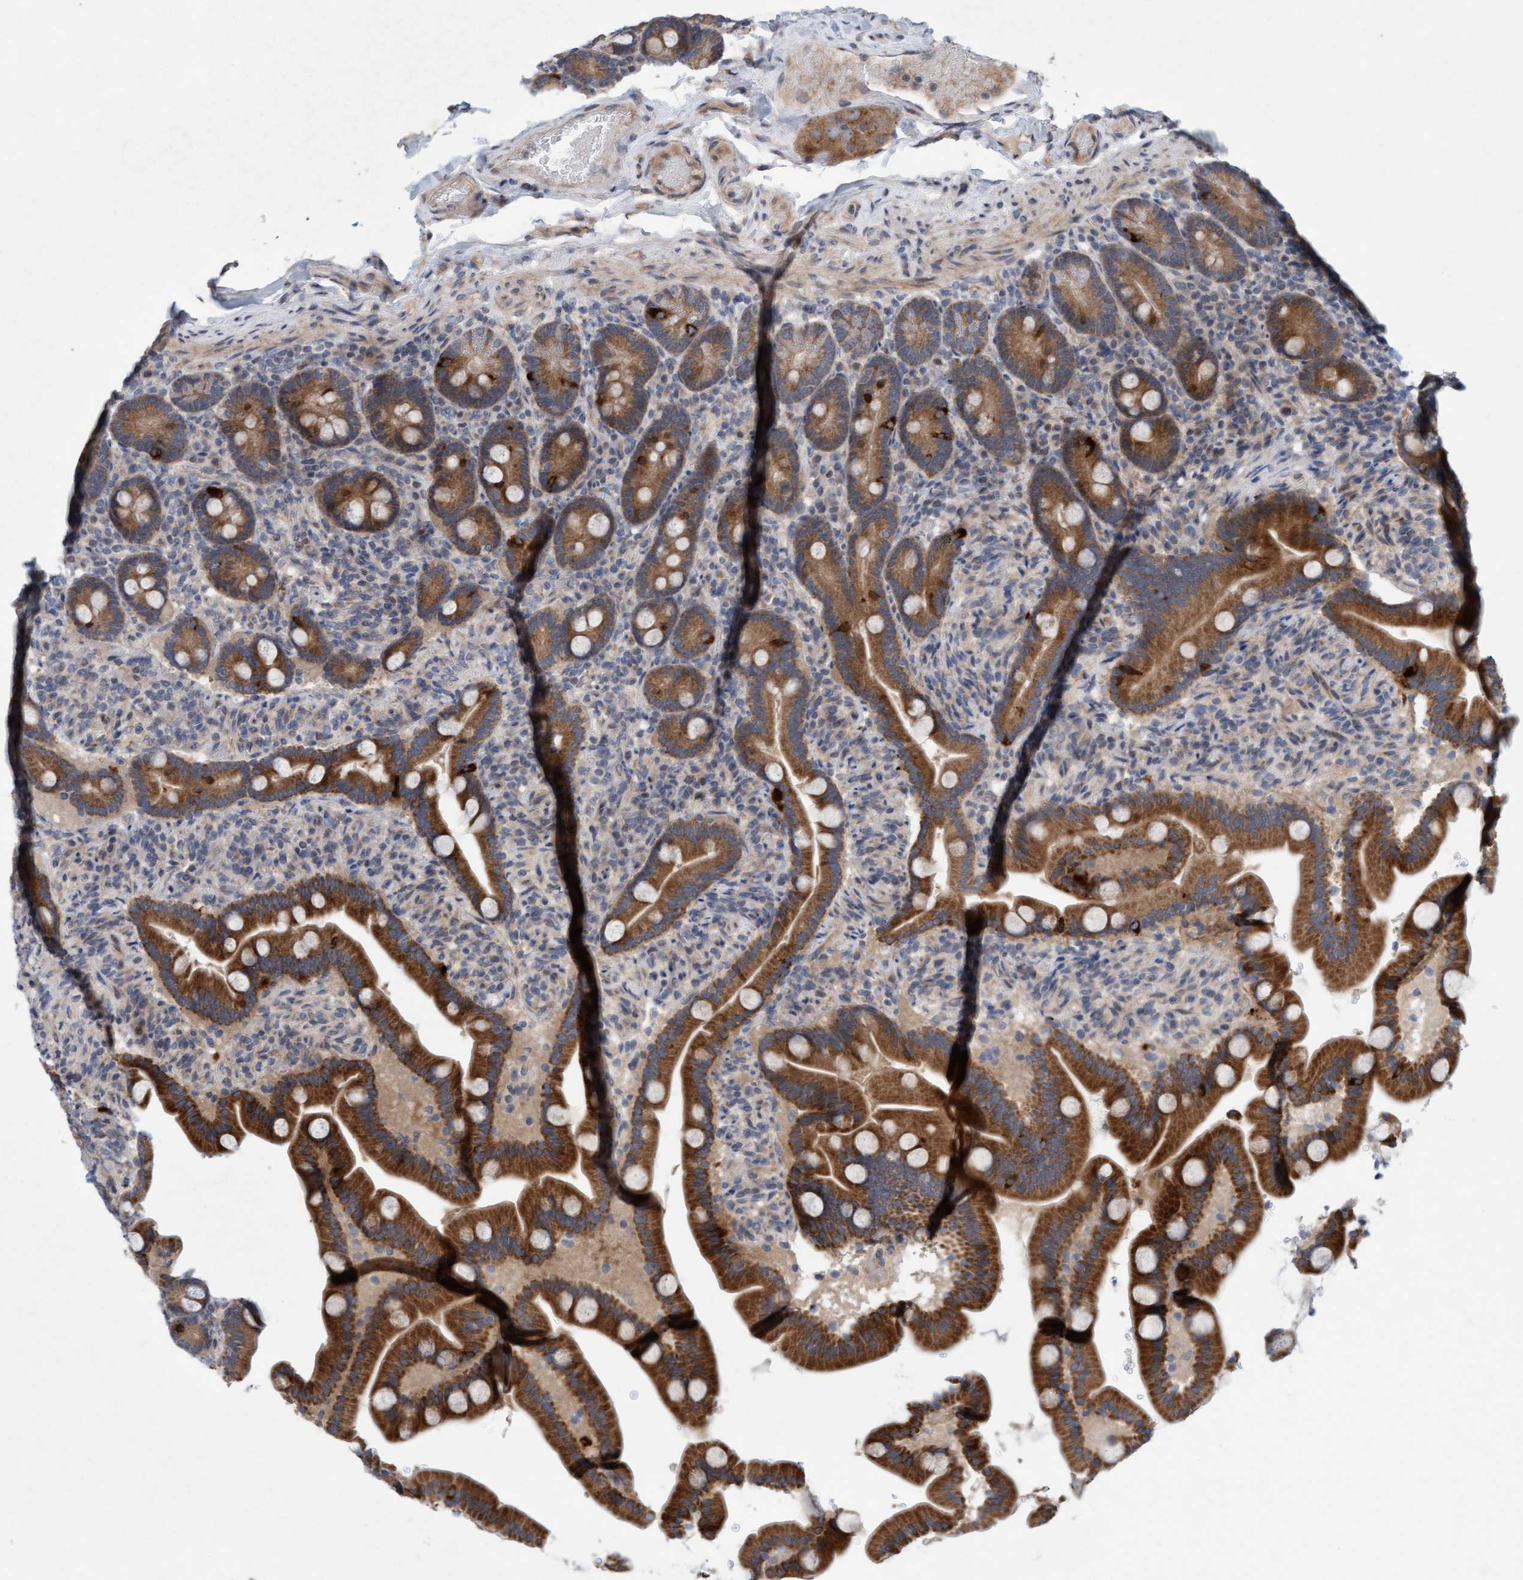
{"staining": {"intensity": "moderate", "quantity": ">75%", "location": "cytoplasmic/membranous"}, "tissue": "duodenum", "cell_type": "Glandular cells", "image_type": "normal", "snomed": [{"axis": "morphology", "description": "Normal tissue, NOS"}, {"axis": "topography", "description": "Duodenum"}], "caption": "Duodenum stained with DAB immunohistochemistry (IHC) demonstrates medium levels of moderate cytoplasmic/membranous positivity in about >75% of glandular cells. (Brightfield microscopy of DAB IHC at high magnification).", "gene": "DDHD2", "patient": {"sex": "male", "age": 54}}